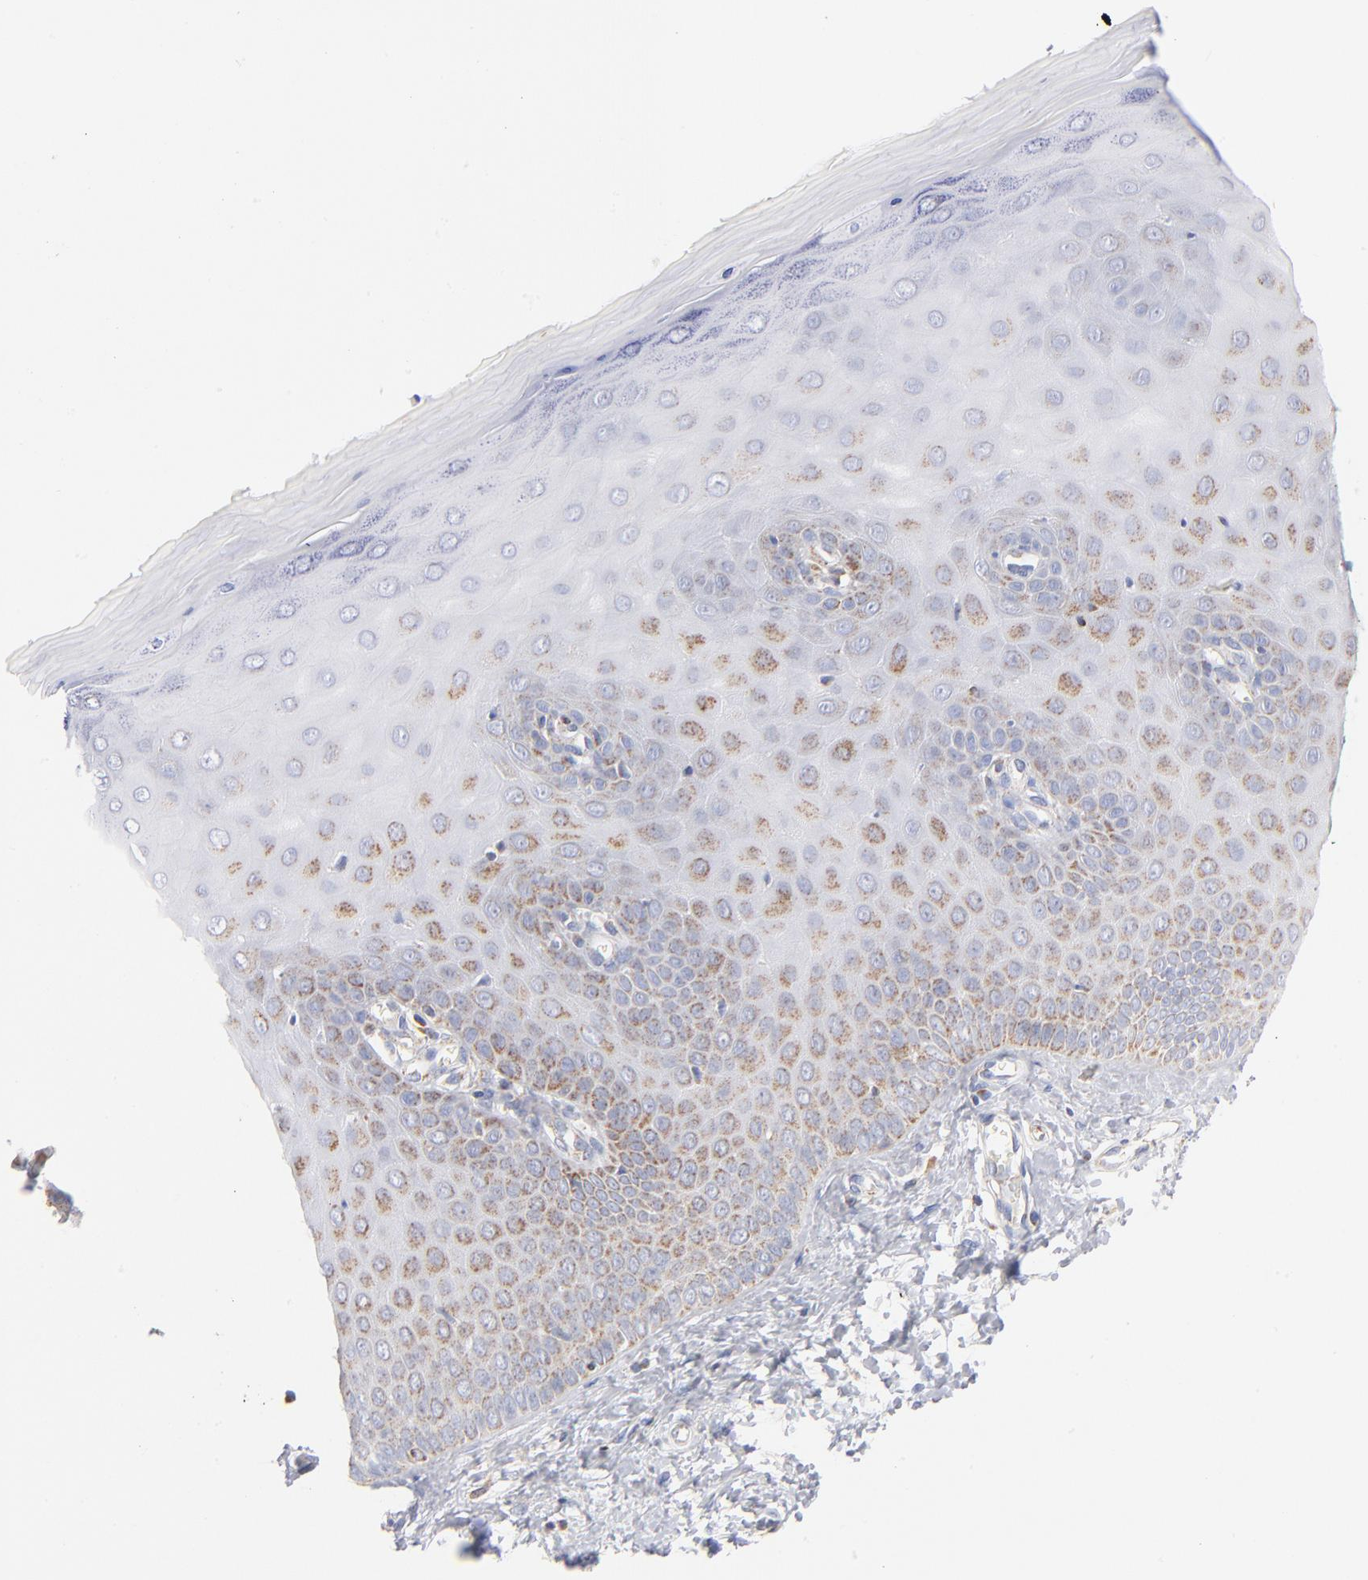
{"staining": {"intensity": "weak", "quantity": ">75%", "location": "cytoplasmic/membranous"}, "tissue": "cervix", "cell_type": "Glandular cells", "image_type": "normal", "snomed": [{"axis": "morphology", "description": "Normal tissue, NOS"}, {"axis": "topography", "description": "Cervix"}], "caption": "The immunohistochemical stain shows weak cytoplasmic/membranous expression in glandular cells of normal cervix. The staining was performed using DAB (3,3'-diaminobenzidine) to visualize the protein expression in brown, while the nuclei were stained in blue with hematoxylin (Magnification: 20x).", "gene": "DLAT", "patient": {"sex": "female", "age": 55}}